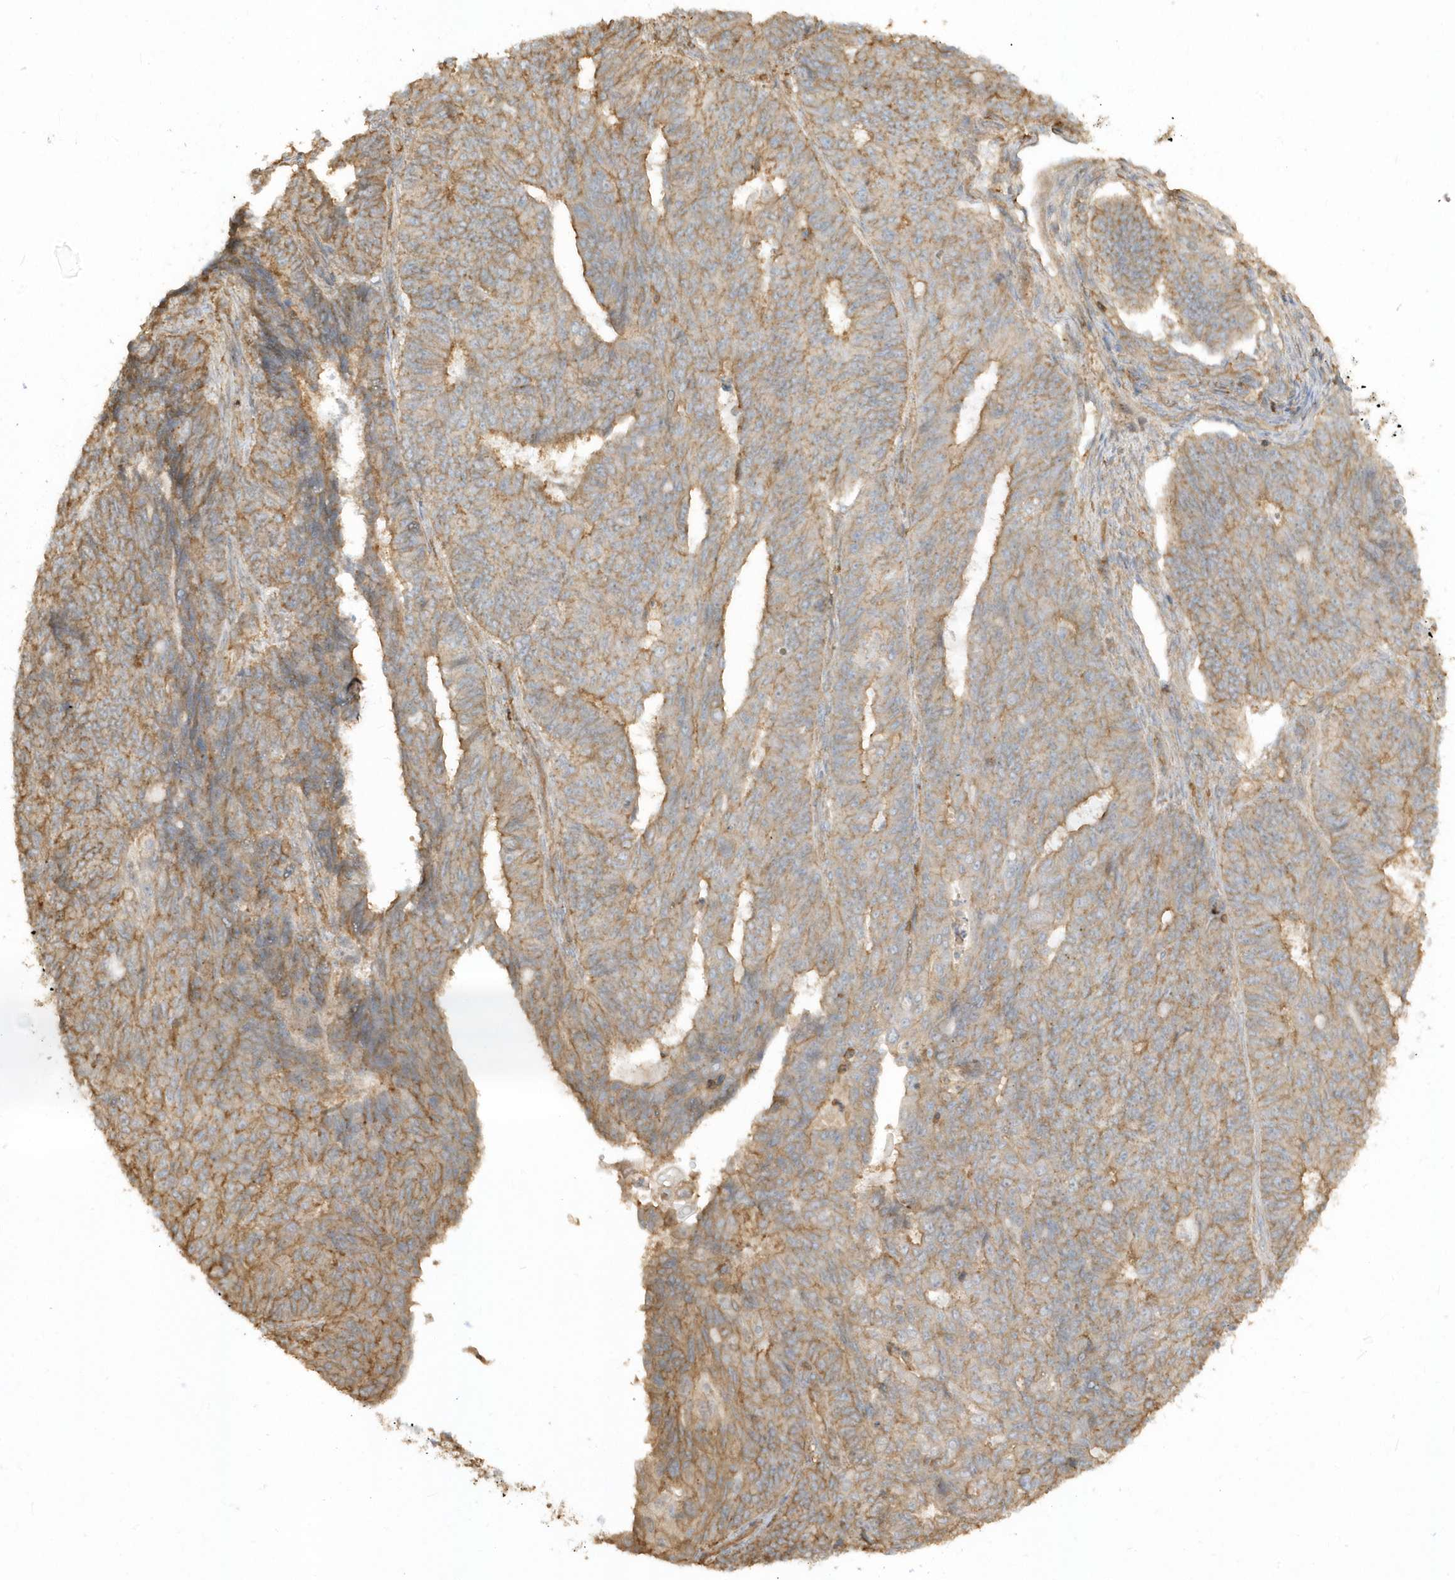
{"staining": {"intensity": "moderate", "quantity": ">75%", "location": "cytoplasmic/membranous"}, "tissue": "endometrial cancer", "cell_type": "Tumor cells", "image_type": "cancer", "snomed": [{"axis": "morphology", "description": "Adenocarcinoma, NOS"}, {"axis": "topography", "description": "Endometrium"}], "caption": "Immunohistochemistry (IHC) photomicrograph of endometrial cancer stained for a protein (brown), which displays medium levels of moderate cytoplasmic/membranous staining in about >75% of tumor cells.", "gene": "ZBTB8A", "patient": {"sex": "female", "age": 32}}